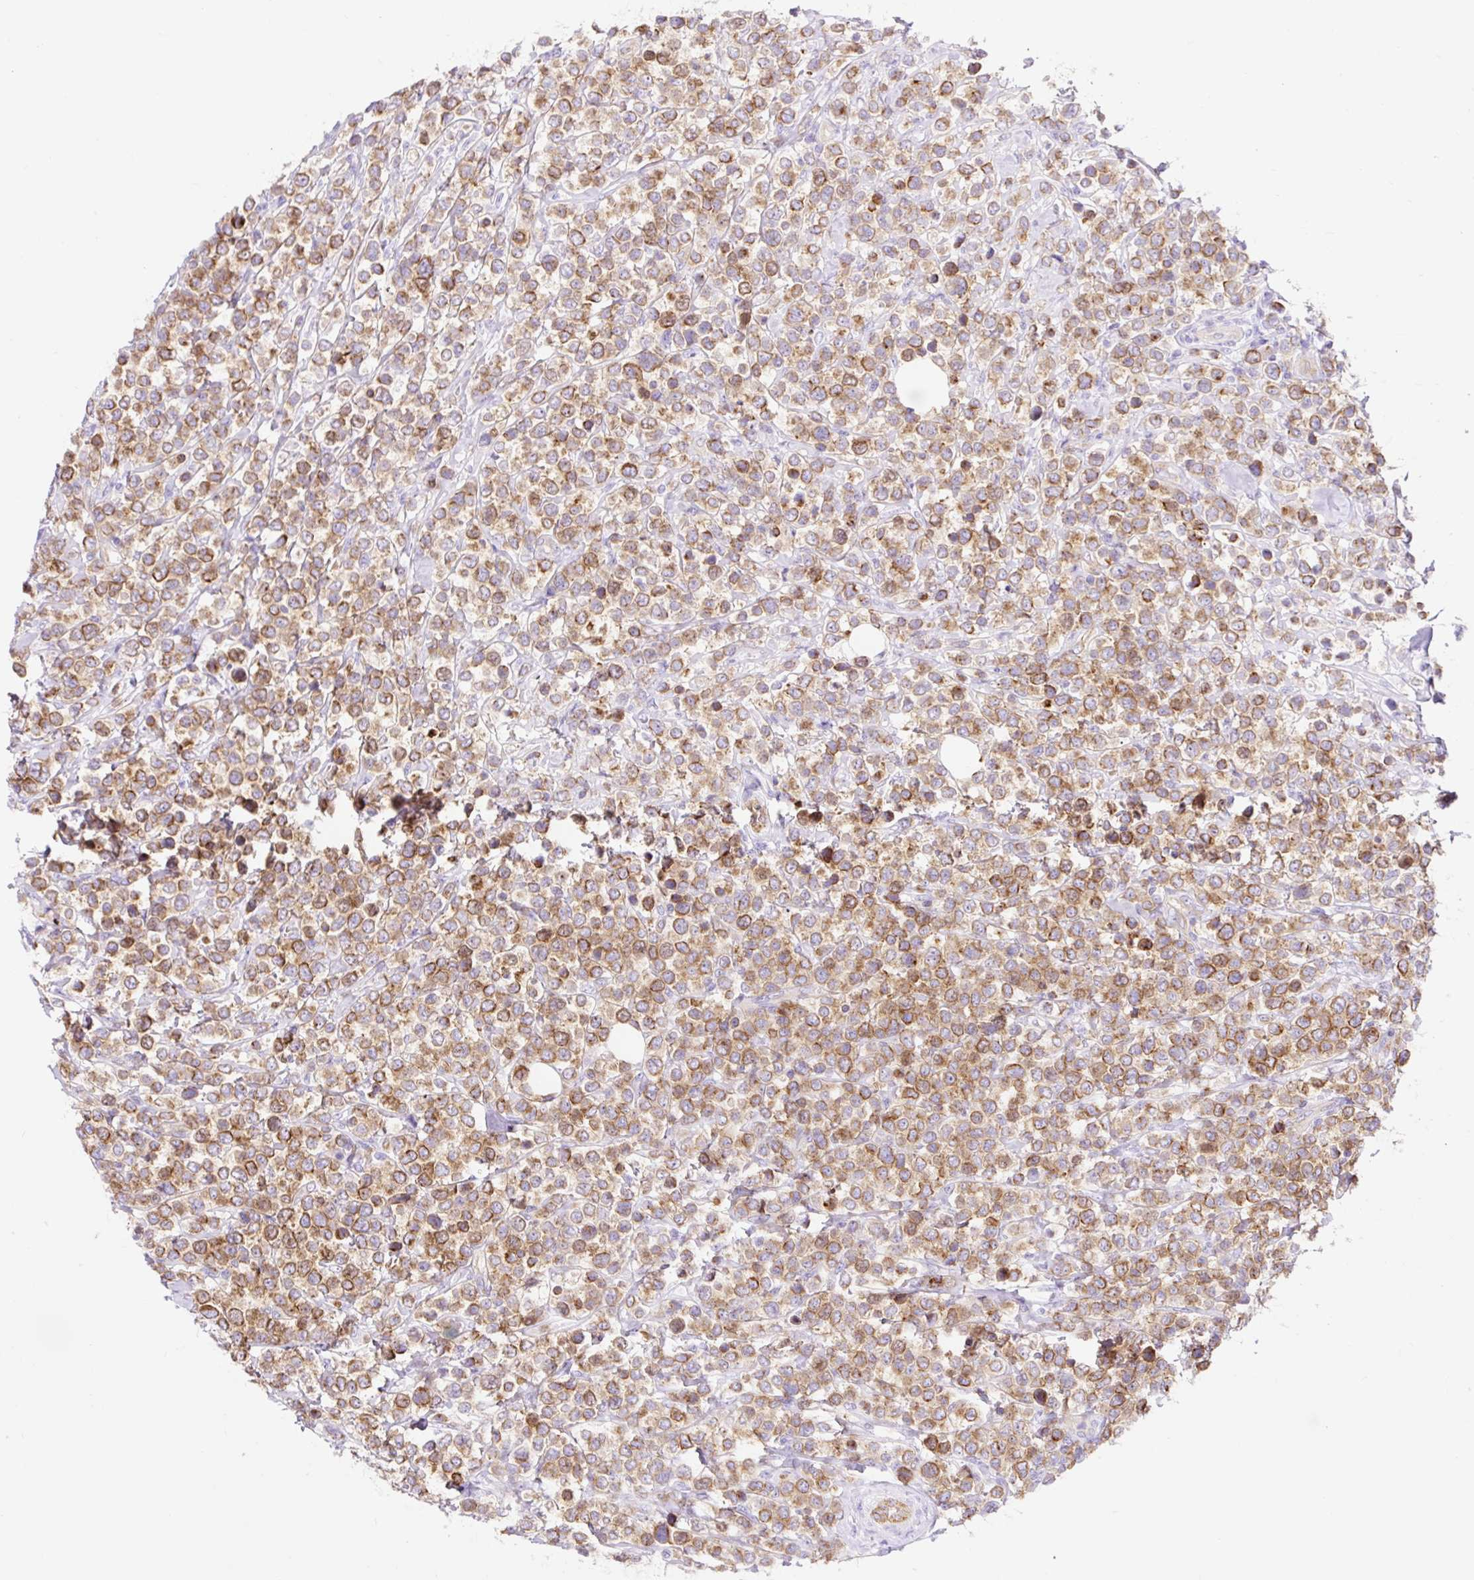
{"staining": {"intensity": "strong", "quantity": "25%-75%", "location": "cytoplasmic/membranous"}, "tissue": "lymphoma", "cell_type": "Tumor cells", "image_type": "cancer", "snomed": [{"axis": "morphology", "description": "Malignant lymphoma, non-Hodgkin's type, Low grade"}, {"axis": "topography", "description": "Lymph node"}], "caption": "The immunohistochemical stain highlights strong cytoplasmic/membranous positivity in tumor cells of malignant lymphoma, non-Hodgkin's type (low-grade) tissue. (Stains: DAB in brown, nuclei in blue, Microscopy: brightfield microscopy at high magnification).", "gene": "HIP1R", "patient": {"sex": "male", "age": 60}}